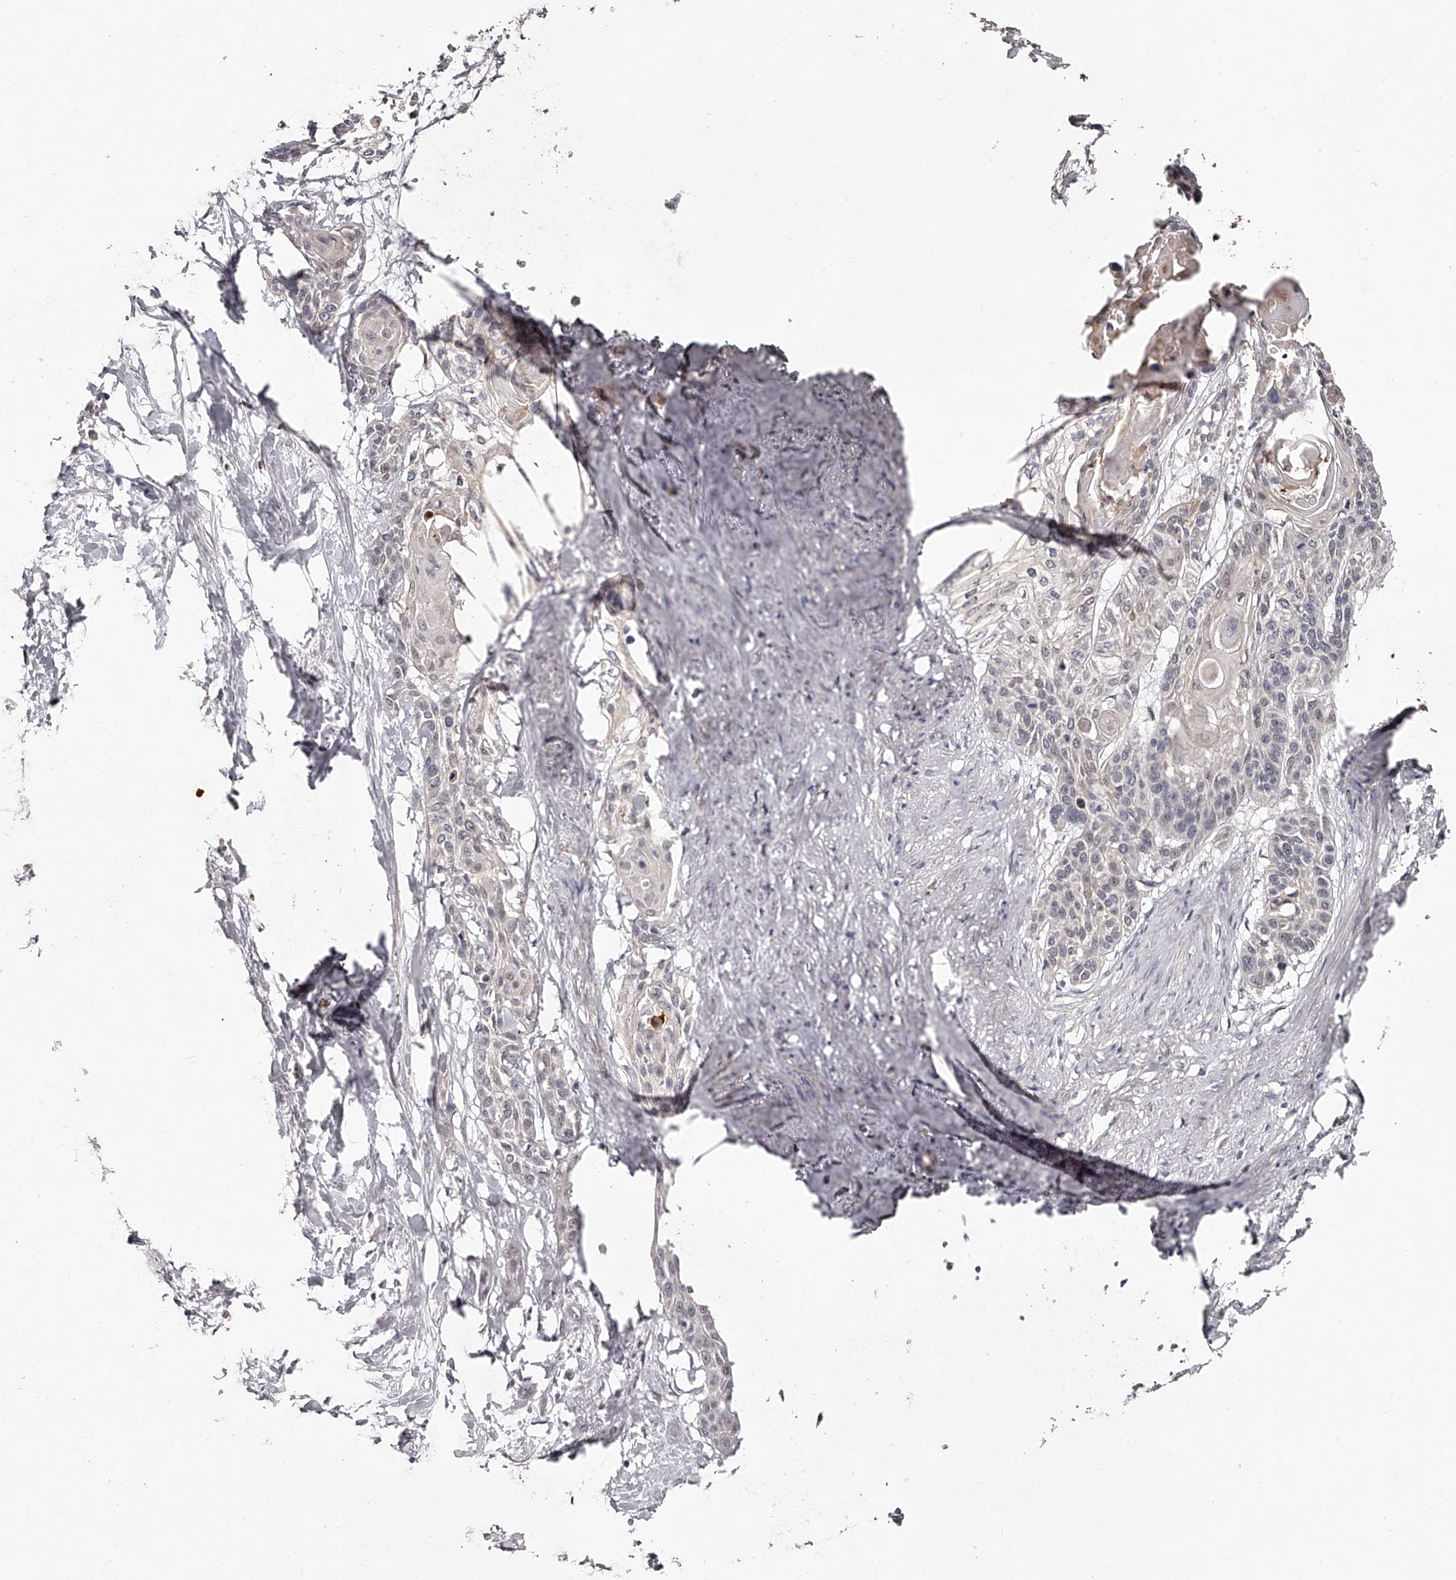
{"staining": {"intensity": "negative", "quantity": "none", "location": "none"}, "tissue": "cervical cancer", "cell_type": "Tumor cells", "image_type": "cancer", "snomed": [{"axis": "morphology", "description": "Squamous cell carcinoma, NOS"}, {"axis": "topography", "description": "Cervix"}], "caption": "A high-resolution photomicrograph shows immunohistochemistry staining of cervical cancer, which exhibits no significant expression in tumor cells.", "gene": "URGCP", "patient": {"sex": "female", "age": 57}}